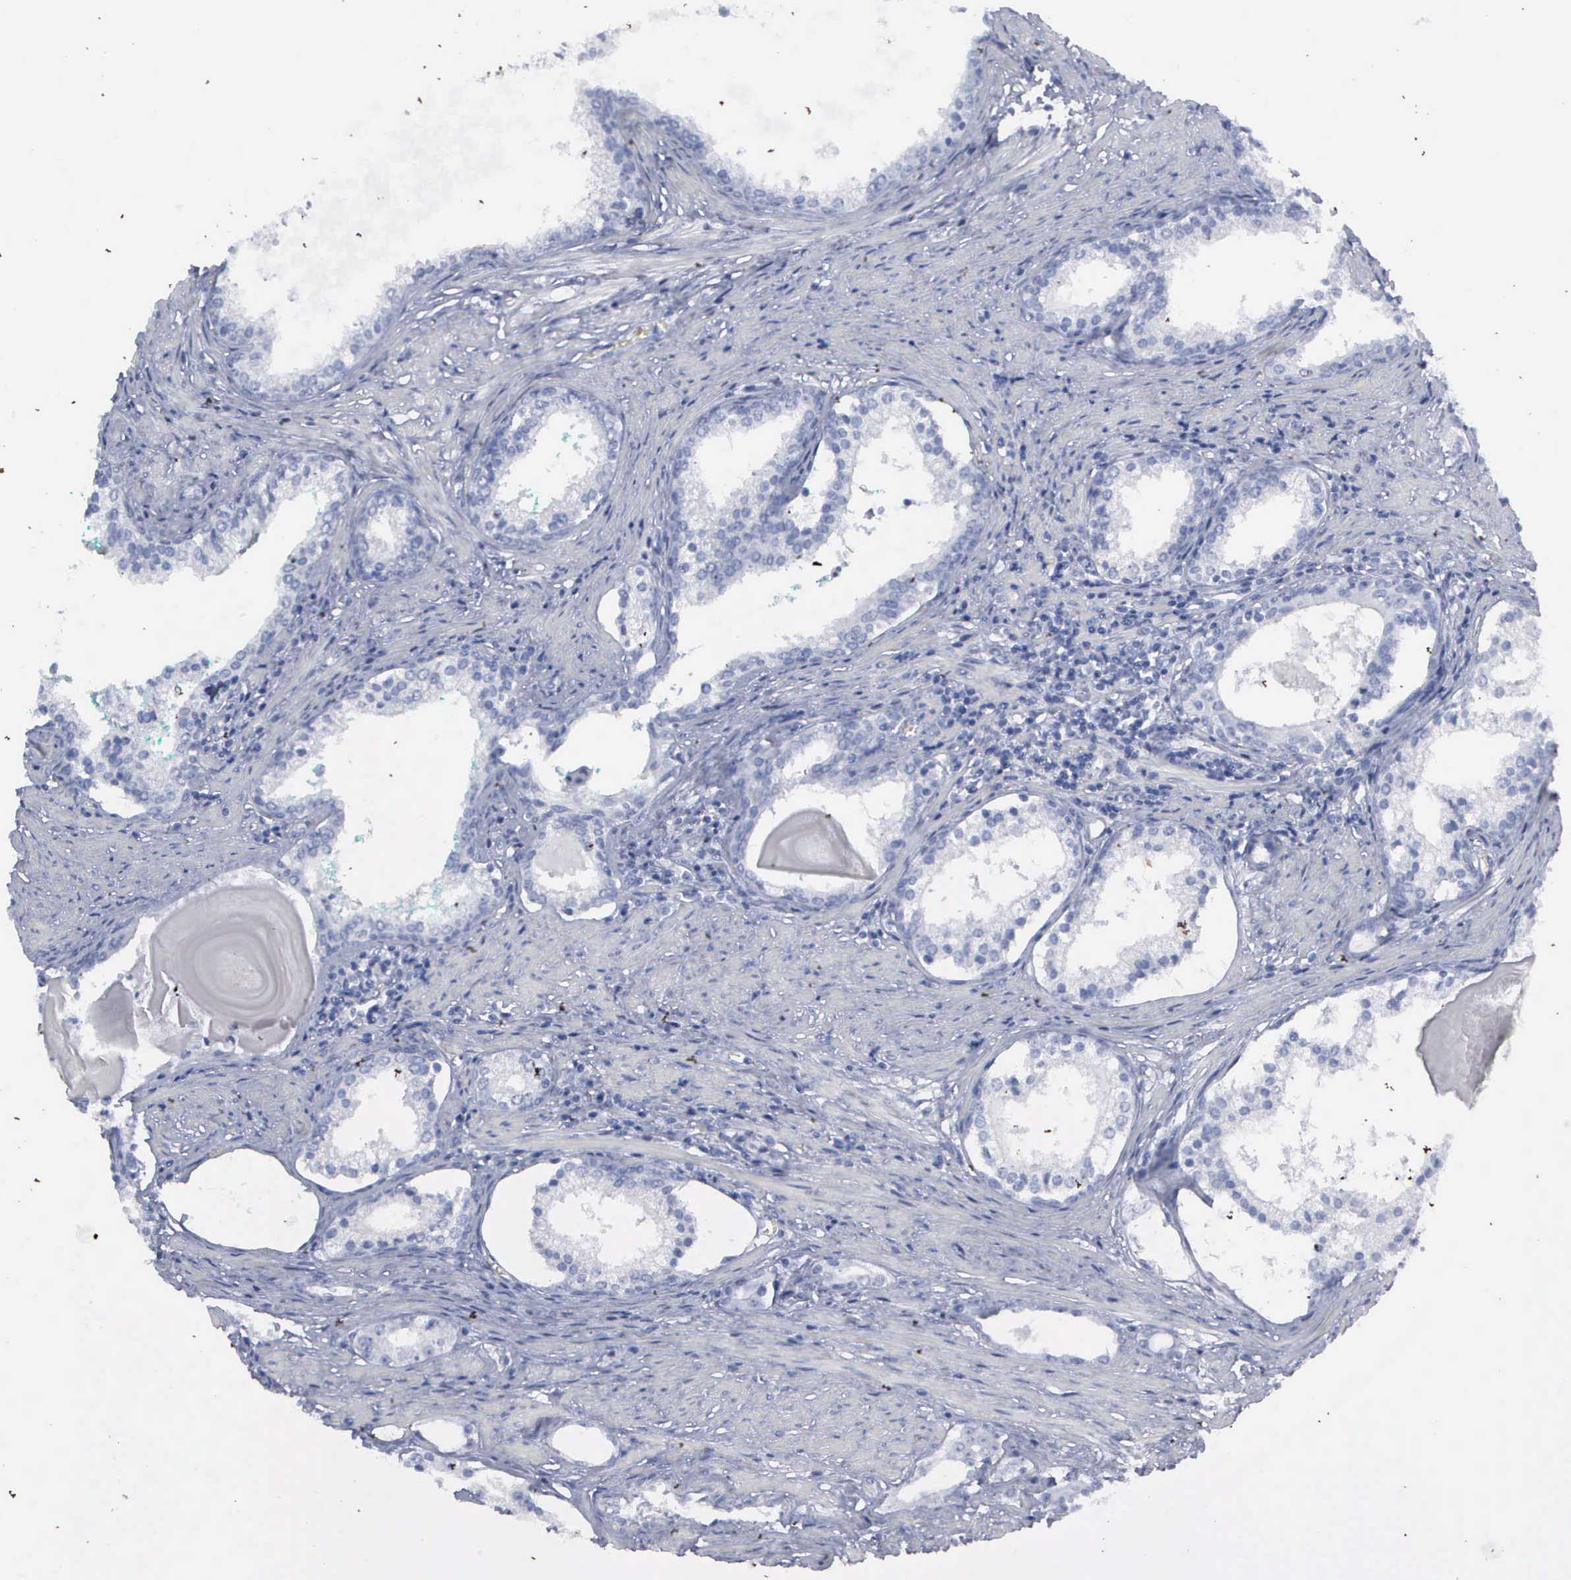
{"staining": {"intensity": "negative", "quantity": "none", "location": "none"}, "tissue": "prostate cancer", "cell_type": "Tumor cells", "image_type": "cancer", "snomed": [{"axis": "morphology", "description": "Adenocarcinoma, Medium grade"}, {"axis": "topography", "description": "Prostate"}], "caption": "Immunohistochemistry (IHC) micrograph of neoplastic tissue: human prostate cancer (adenocarcinoma (medium-grade)) stained with DAB (3,3'-diaminobenzidine) demonstrates no significant protein positivity in tumor cells.", "gene": "KIAA0586", "patient": {"sex": "male", "age": 73}}